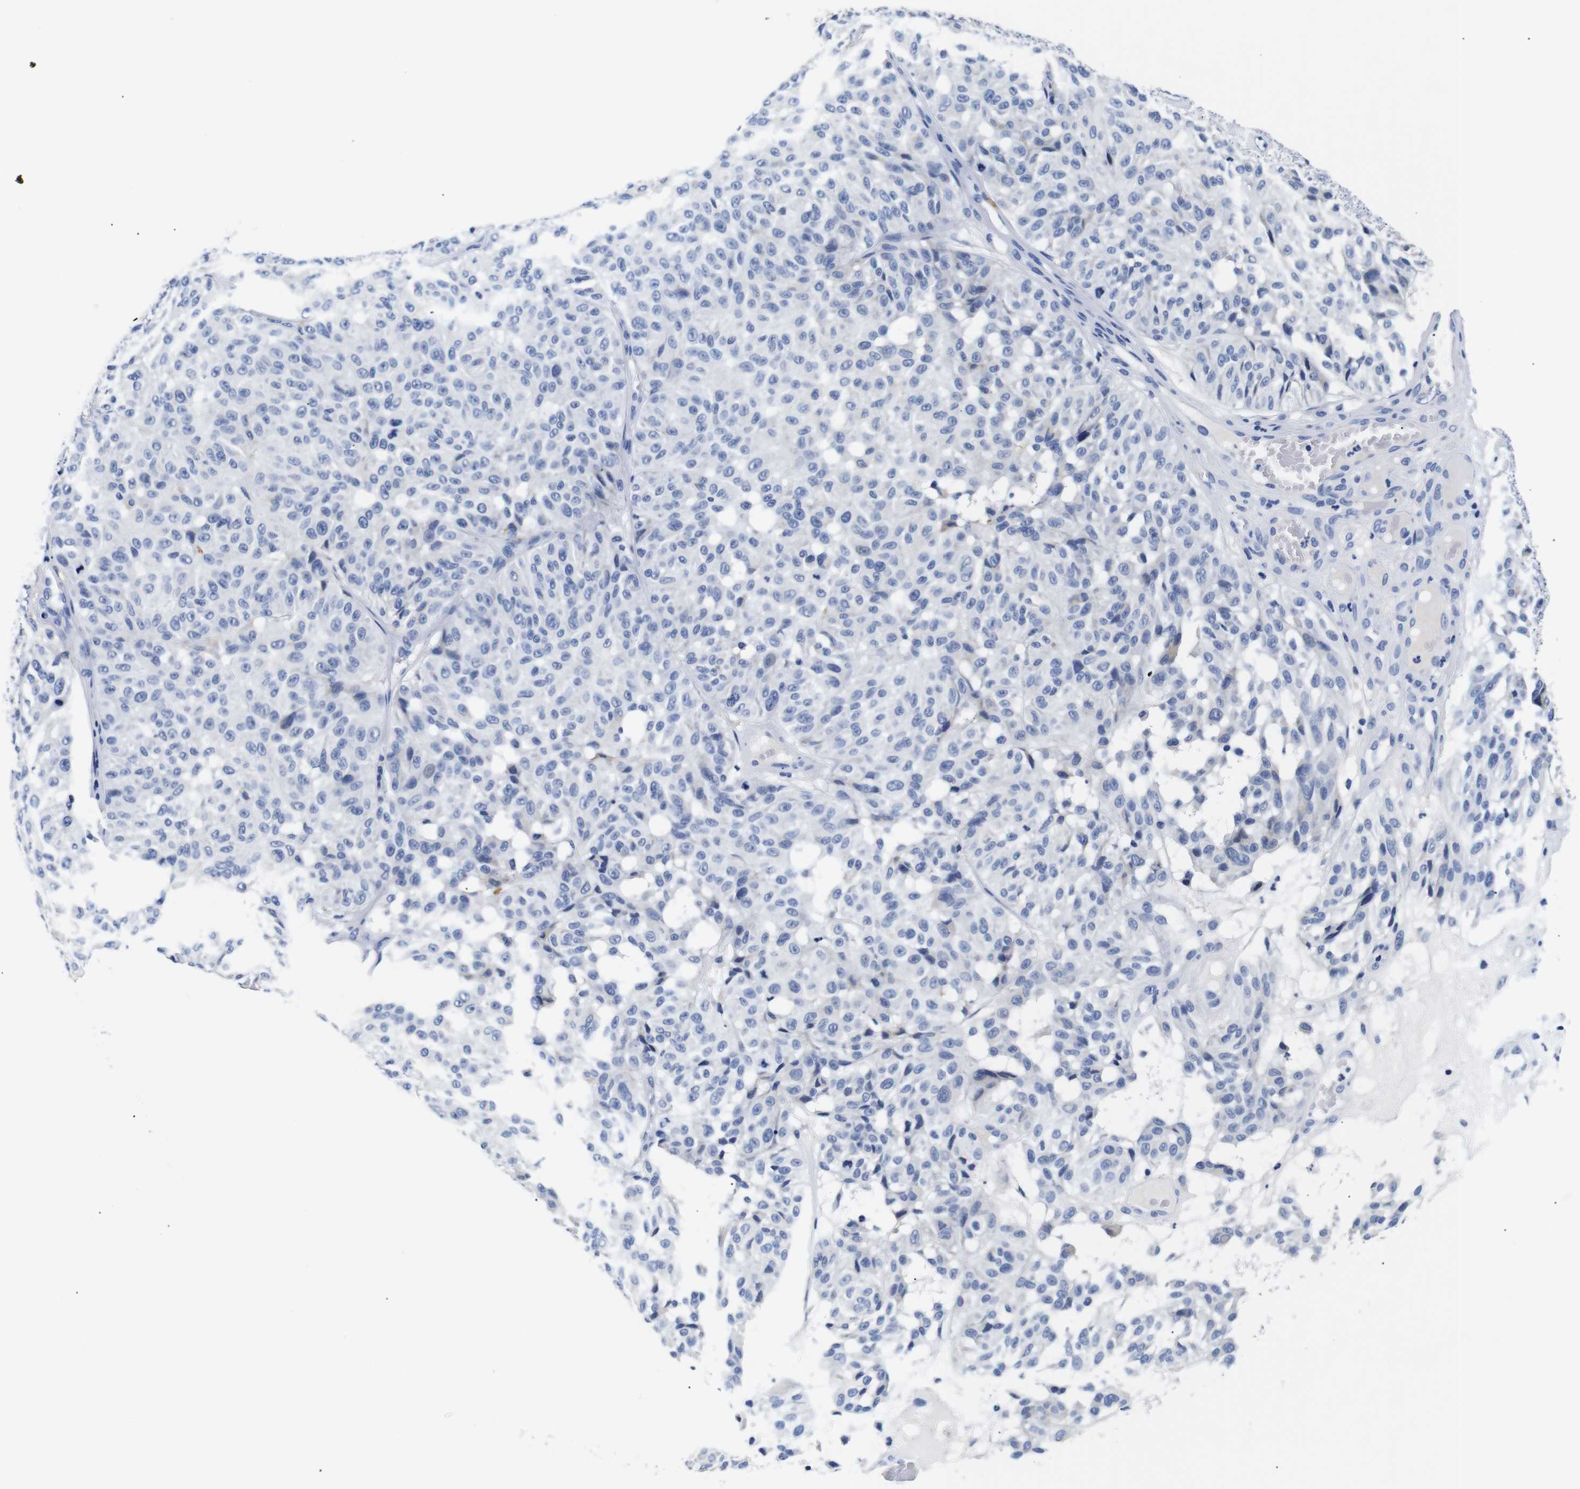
{"staining": {"intensity": "negative", "quantity": "none", "location": "none"}, "tissue": "melanoma", "cell_type": "Tumor cells", "image_type": "cancer", "snomed": [{"axis": "morphology", "description": "Malignant melanoma, NOS"}, {"axis": "topography", "description": "Skin"}], "caption": "Immunohistochemistry (IHC) histopathology image of neoplastic tissue: human malignant melanoma stained with DAB shows no significant protein staining in tumor cells.", "gene": "GAP43", "patient": {"sex": "female", "age": 46}}